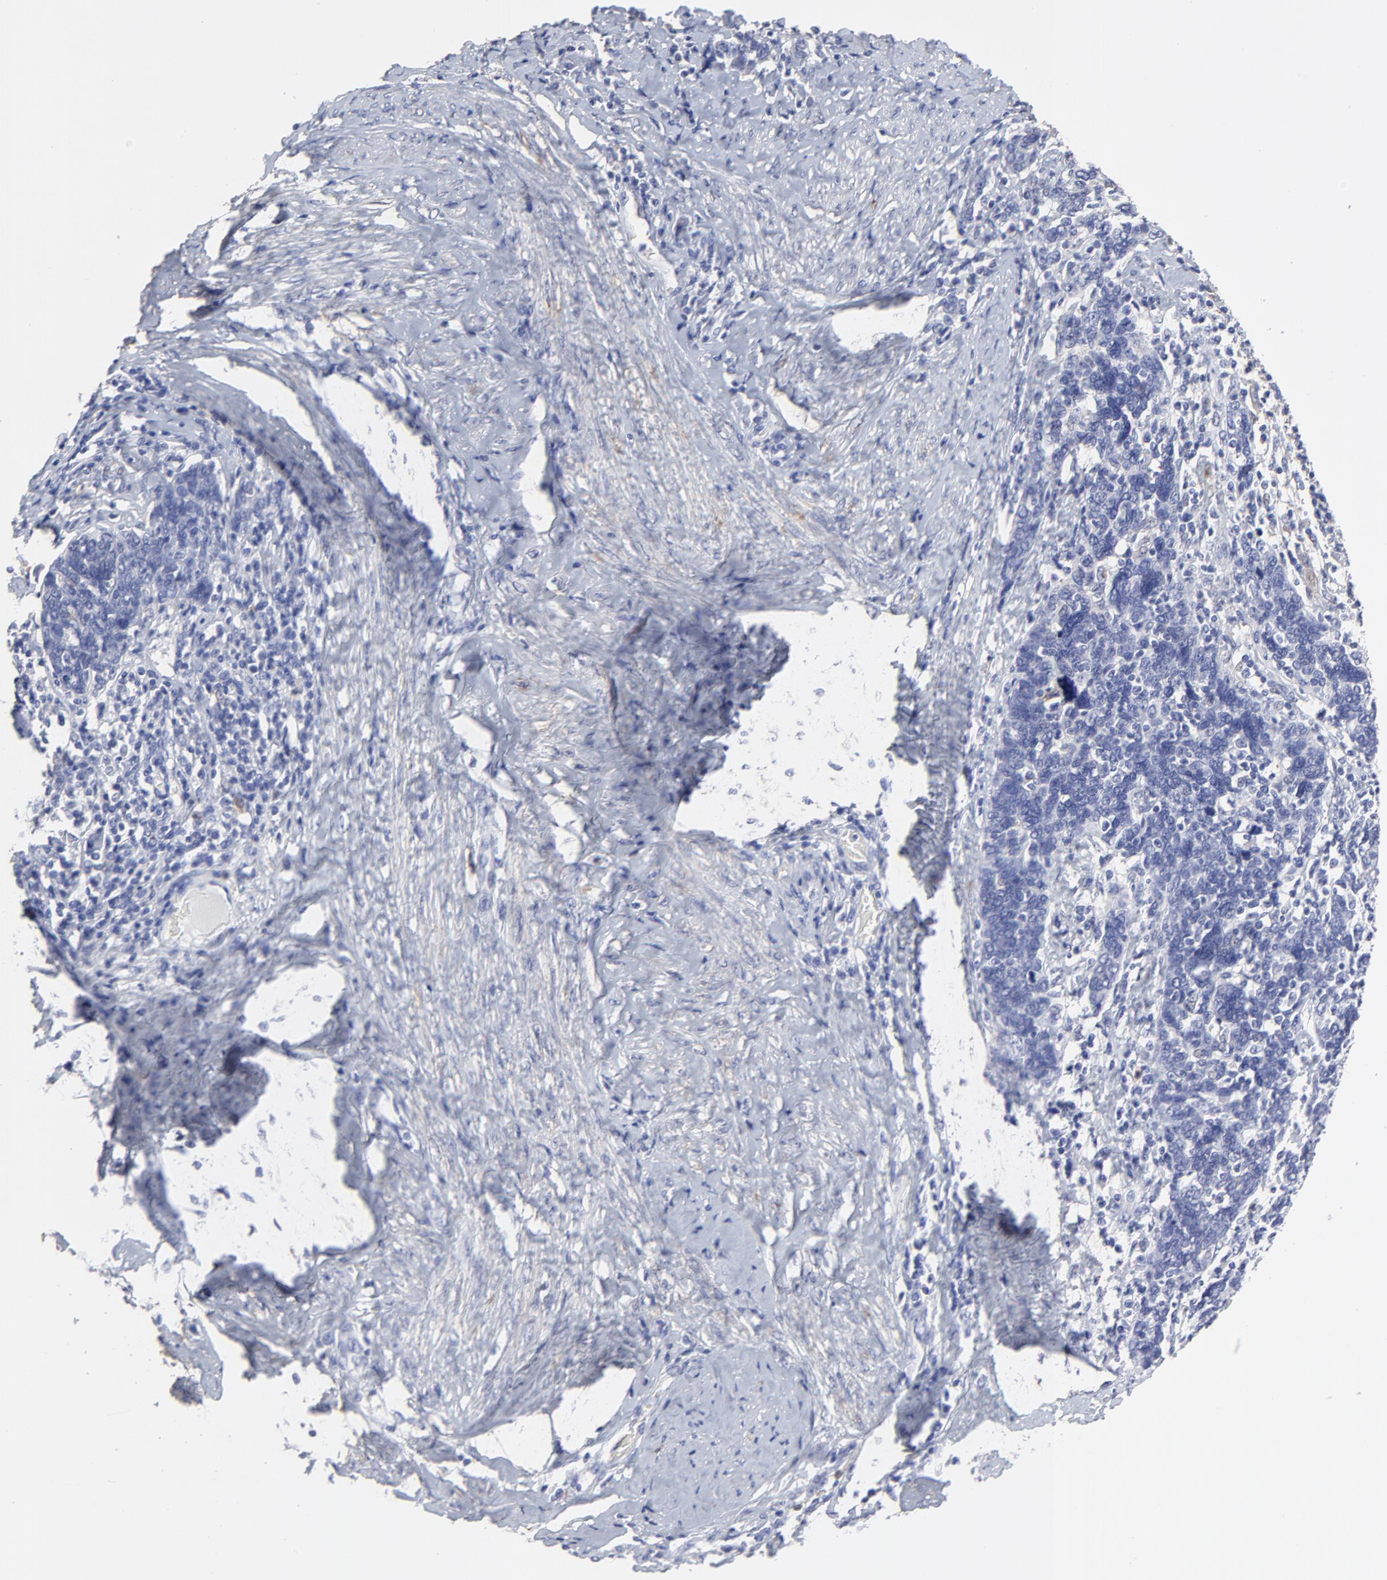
{"staining": {"intensity": "negative", "quantity": "none", "location": "none"}, "tissue": "cervical cancer", "cell_type": "Tumor cells", "image_type": "cancer", "snomed": [{"axis": "morphology", "description": "Squamous cell carcinoma, NOS"}, {"axis": "topography", "description": "Cervix"}], "caption": "DAB immunohistochemical staining of human cervical squamous cell carcinoma shows no significant expression in tumor cells.", "gene": "SMARCA1", "patient": {"sex": "female", "age": 41}}